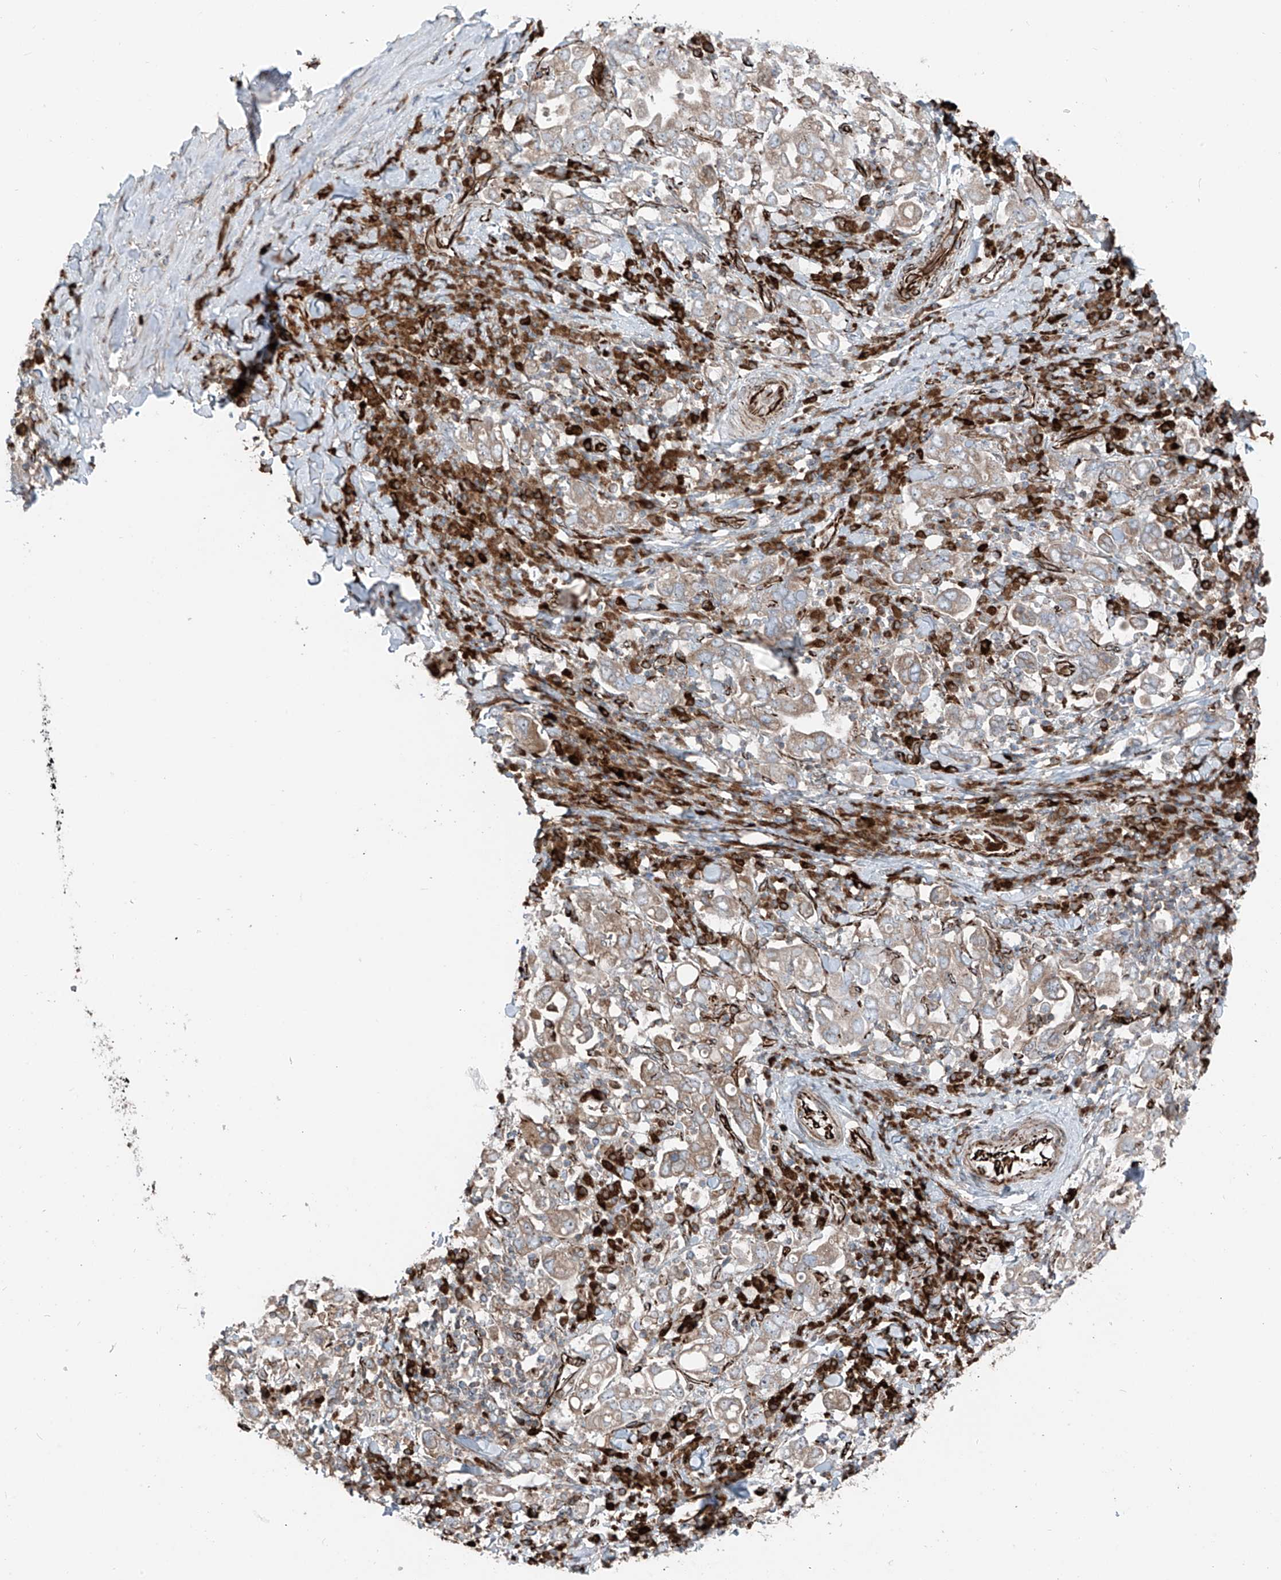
{"staining": {"intensity": "weak", "quantity": ">75%", "location": "cytoplasmic/membranous"}, "tissue": "stomach cancer", "cell_type": "Tumor cells", "image_type": "cancer", "snomed": [{"axis": "morphology", "description": "Adenocarcinoma, NOS"}, {"axis": "topography", "description": "Stomach, upper"}], "caption": "A brown stain highlights weak cytoplasmic/membranous staining of a protein in stomach cancer (adenocarcinoma) tumor cells.", "gene": "ERLEC1", "patient": {"sex": "male", "age": 62}}